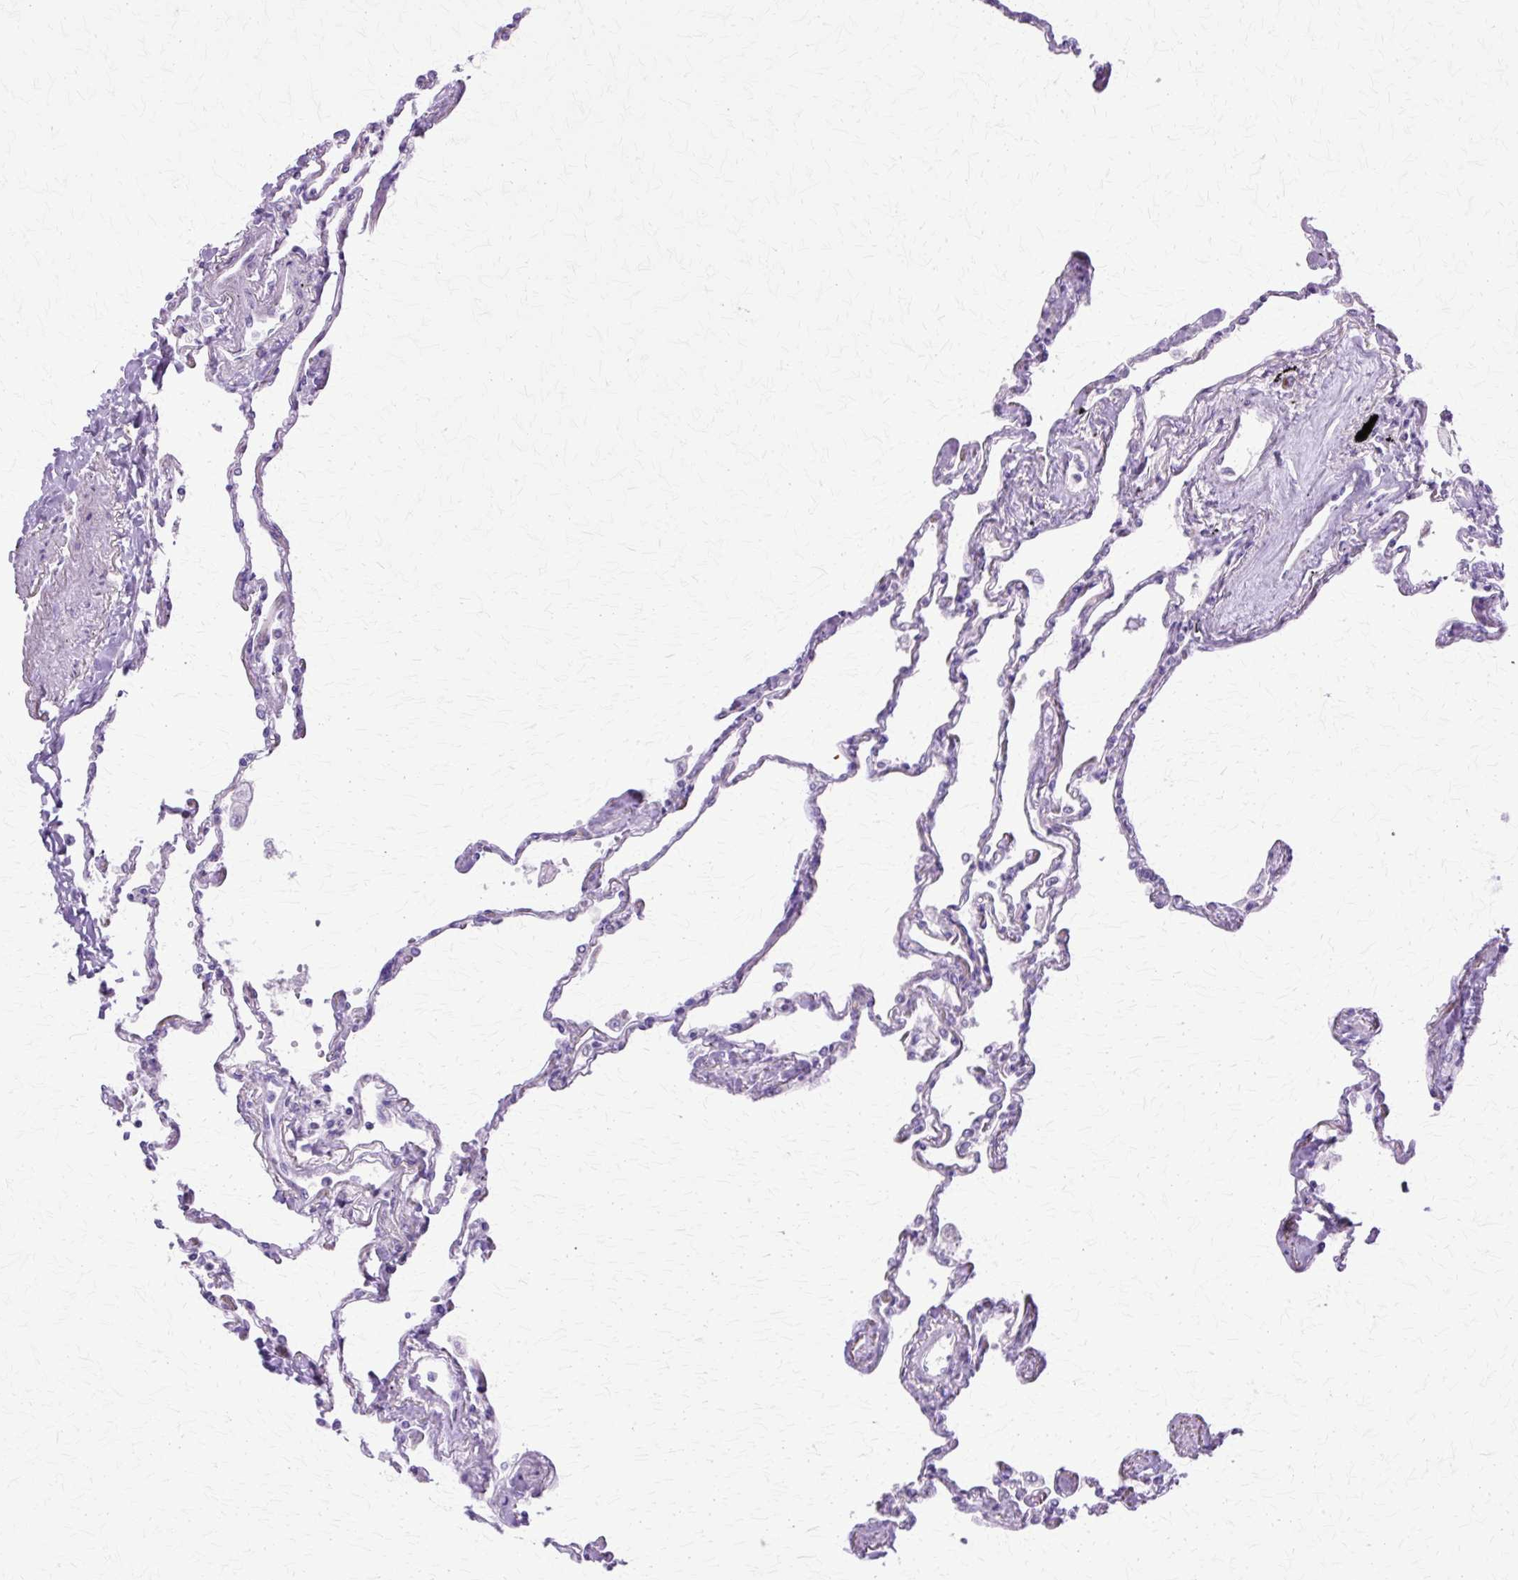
{"staining": {"intensity": "weak", "quantity": "25%-75%", "location": "cytoplasmic/membranous"}, "tissue": "lung", "cell_type": "Alveolar cells", "image_type": "normal", "snomed": [{"axis": "morphology", "description": "Normal tissue, NOS"}, {"axis": "topography", "description": "Lung"}], "caption": "Protein analysis of unremarkable lung reveals weak cytoplasmic/membranous expression in about 25%-75% of alveolar cells.", "gene": "TBC1D3B", "patient": {"sex": "female", "age": 67}}